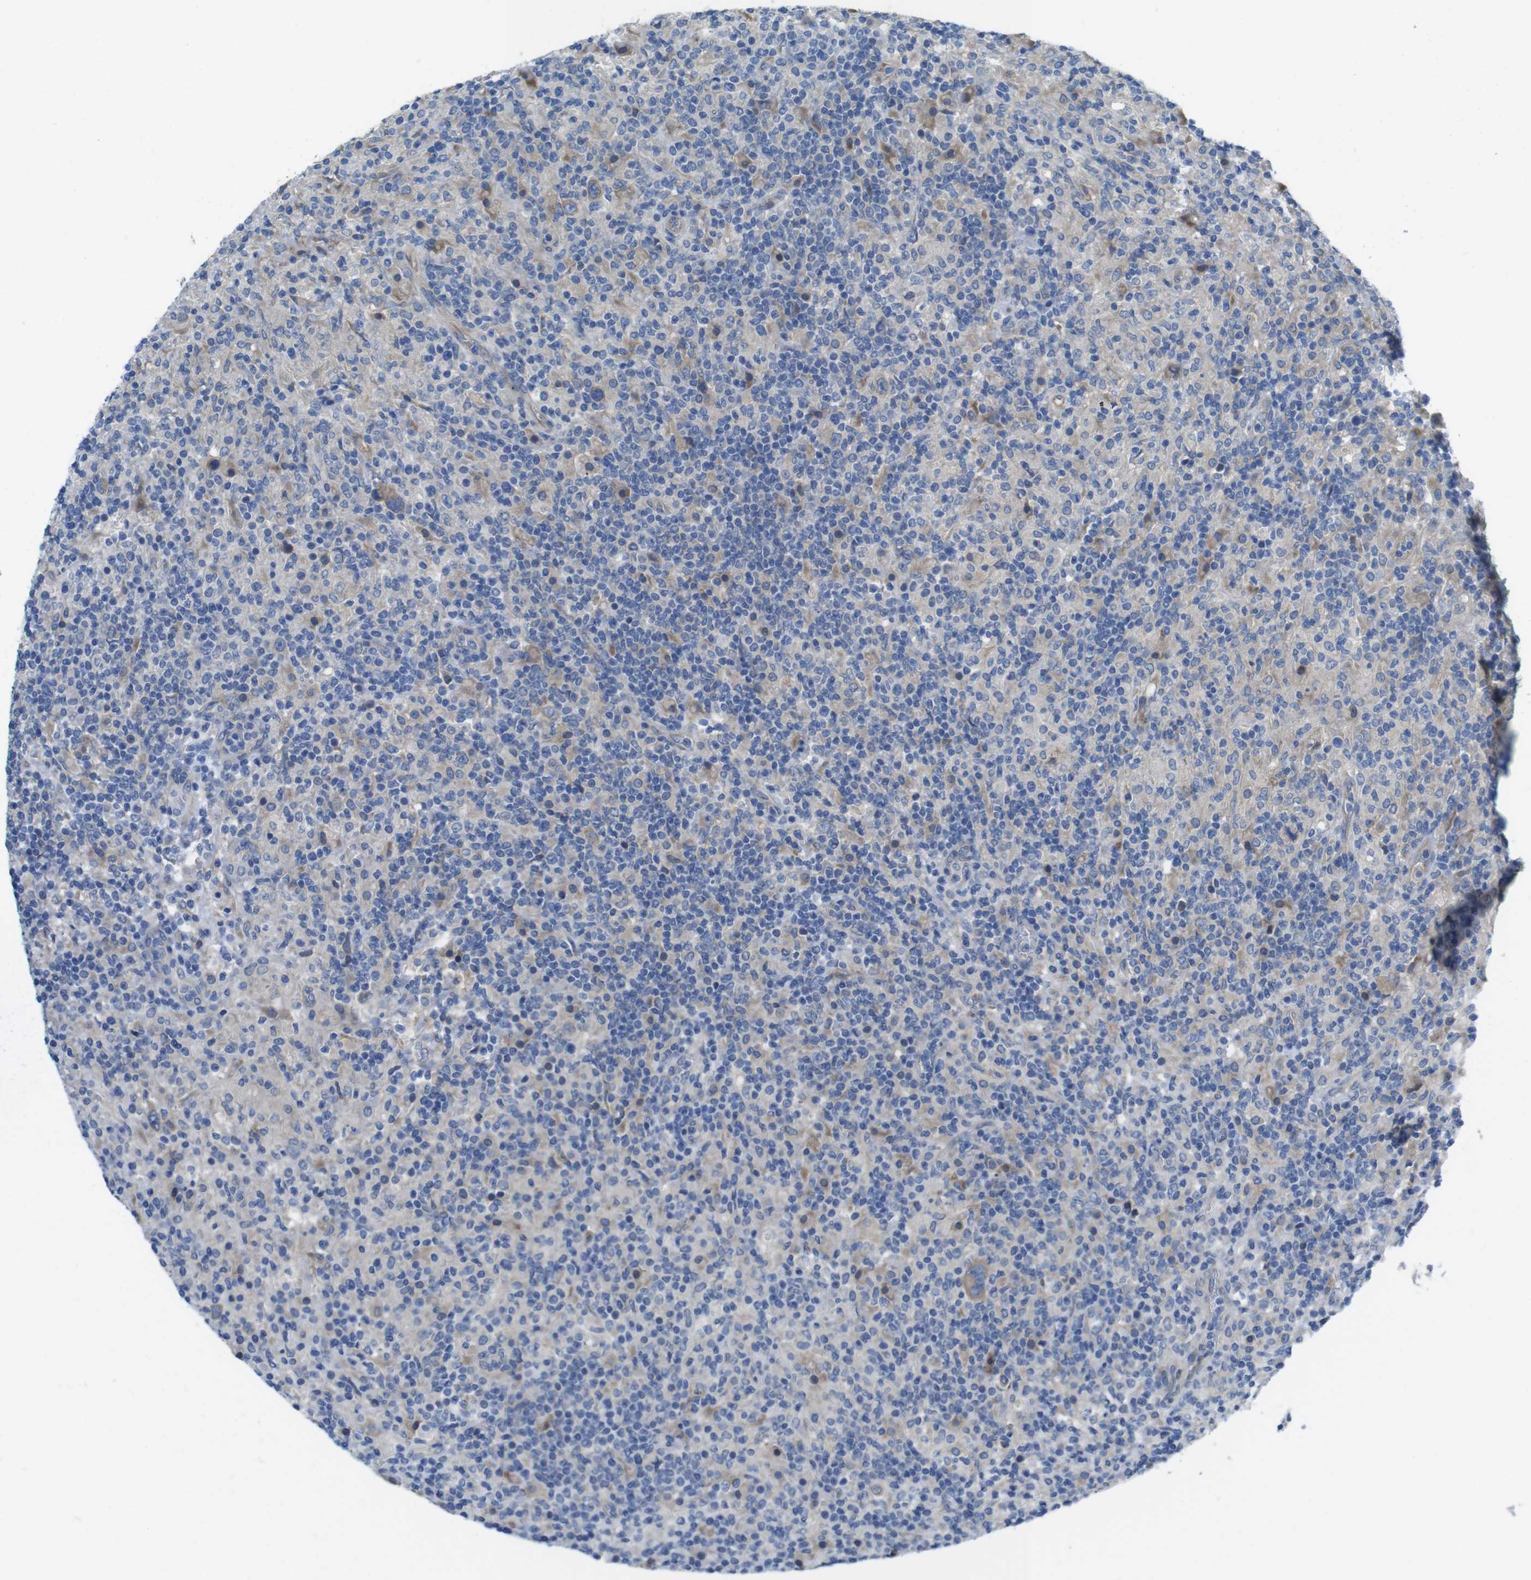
{"staining": {"intensity": "negative", "quantity": "none", "location": "none"}, "tissue": "lymphoma", "cell_type": "Tumor cells", "image_type": "cancer", "snomed": [{"axis": "morphology", "description": "Hodgkin's disease, NOS"}, {"axis": "topography", "description": "Lymph node"}], "caption": "Tumor cells are negative for brown protein staining in Hodgkin's disease.", "gene": "TMEM234", "patient": {"sex": "male", "age": 70}}